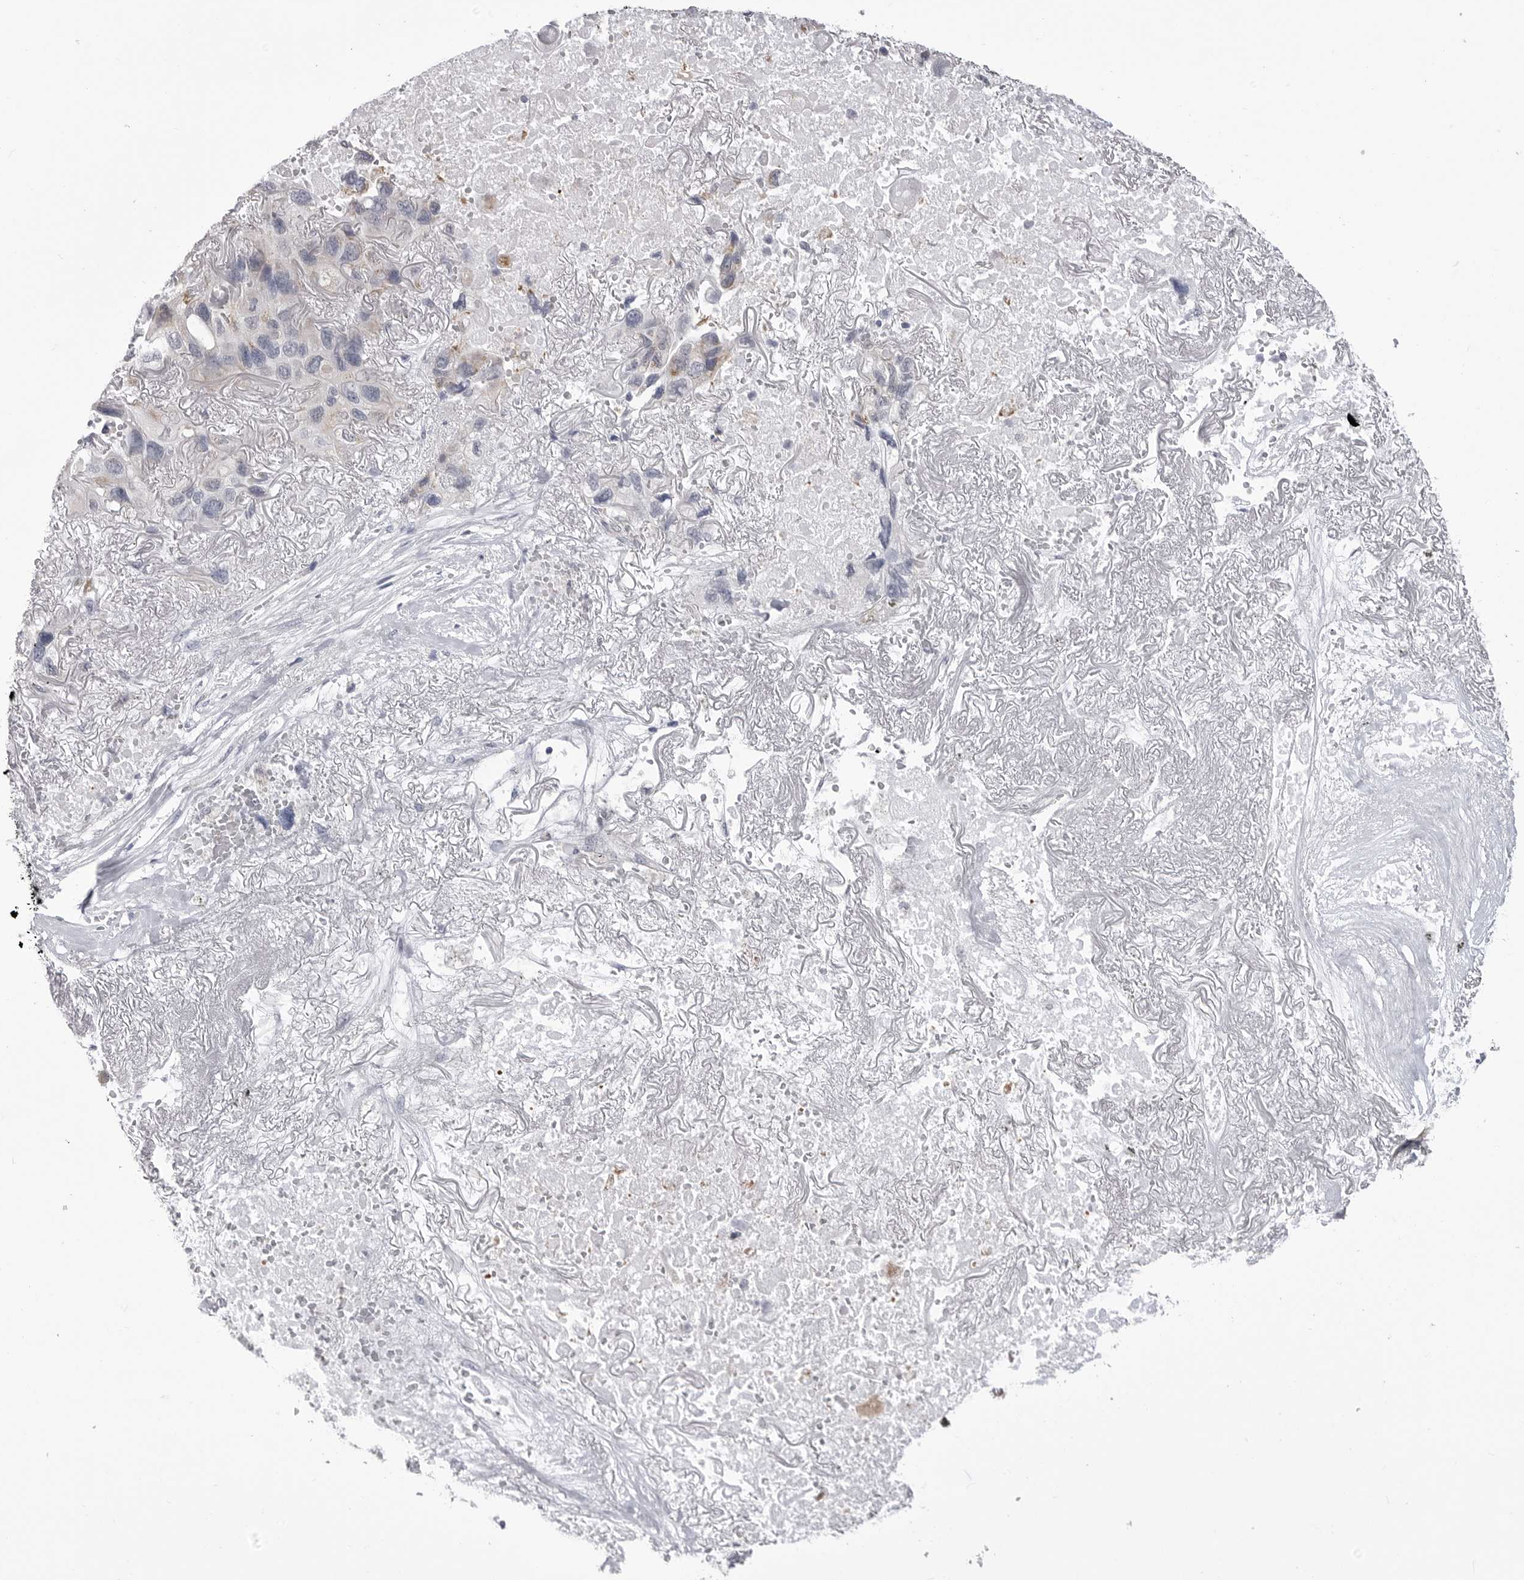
{"staining": {"intensity": "weak", "quantity": "25%-75%", "location": "cytoplasmic/membranous"}, "tissue": "lung cancer", "cell_type": "Tumor cells", "image_type": "cancer", "snomed": [{"axis": "morphology", "description": "Squamous cell carcinoma, NOS"}, {"axis": "topography", "description": "Lung"}], "caption": "Tumor cells exhibit low levels of weak cytoplasmic/membranous staining in approximately 25%-75% of cells in squamous cell carcinoma (lung). (brown staining indicates protein expression, while blue staining denotes nuclei).", "gene": "FH", "patient": {"sex": "female", "age": 73}}